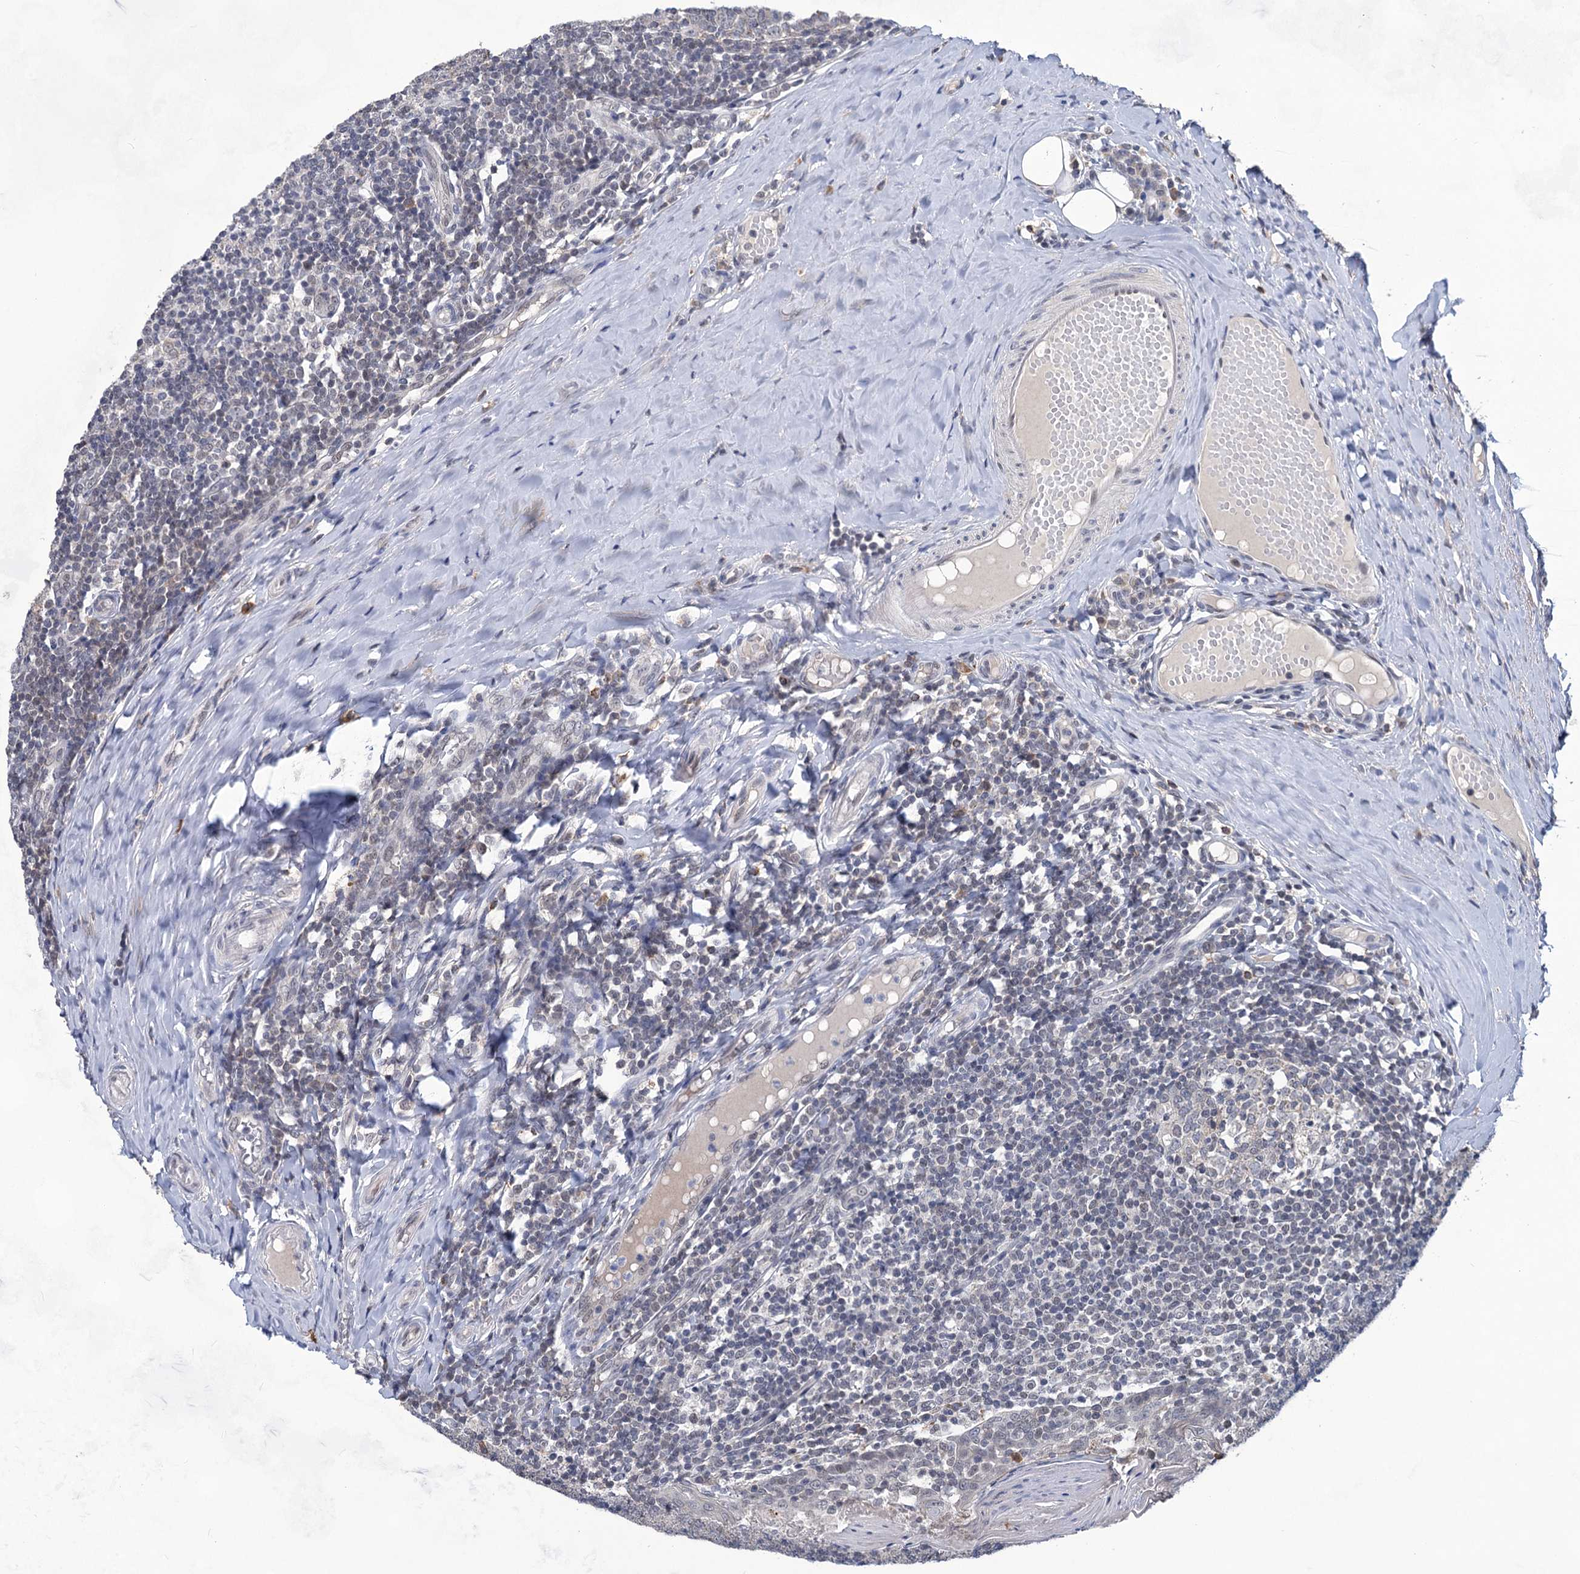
{"staining": {"intensity": "negative", "quantity": "none", "location": "none"}, "tissue": "tonsil", "cell_type": "Germinal center cells", "image_type": "normal", "snomed": [{"axis": "morphology", "description": "Normal tissue, NOS"}, {"axis": "topography", "description": "Tonsil"}], "caption": "An image of tonsil stained for a protein exhibits no brown staining in germinal center cells.", "gene": "TTC17", "patient": {"sex": "female", "age": 19}}